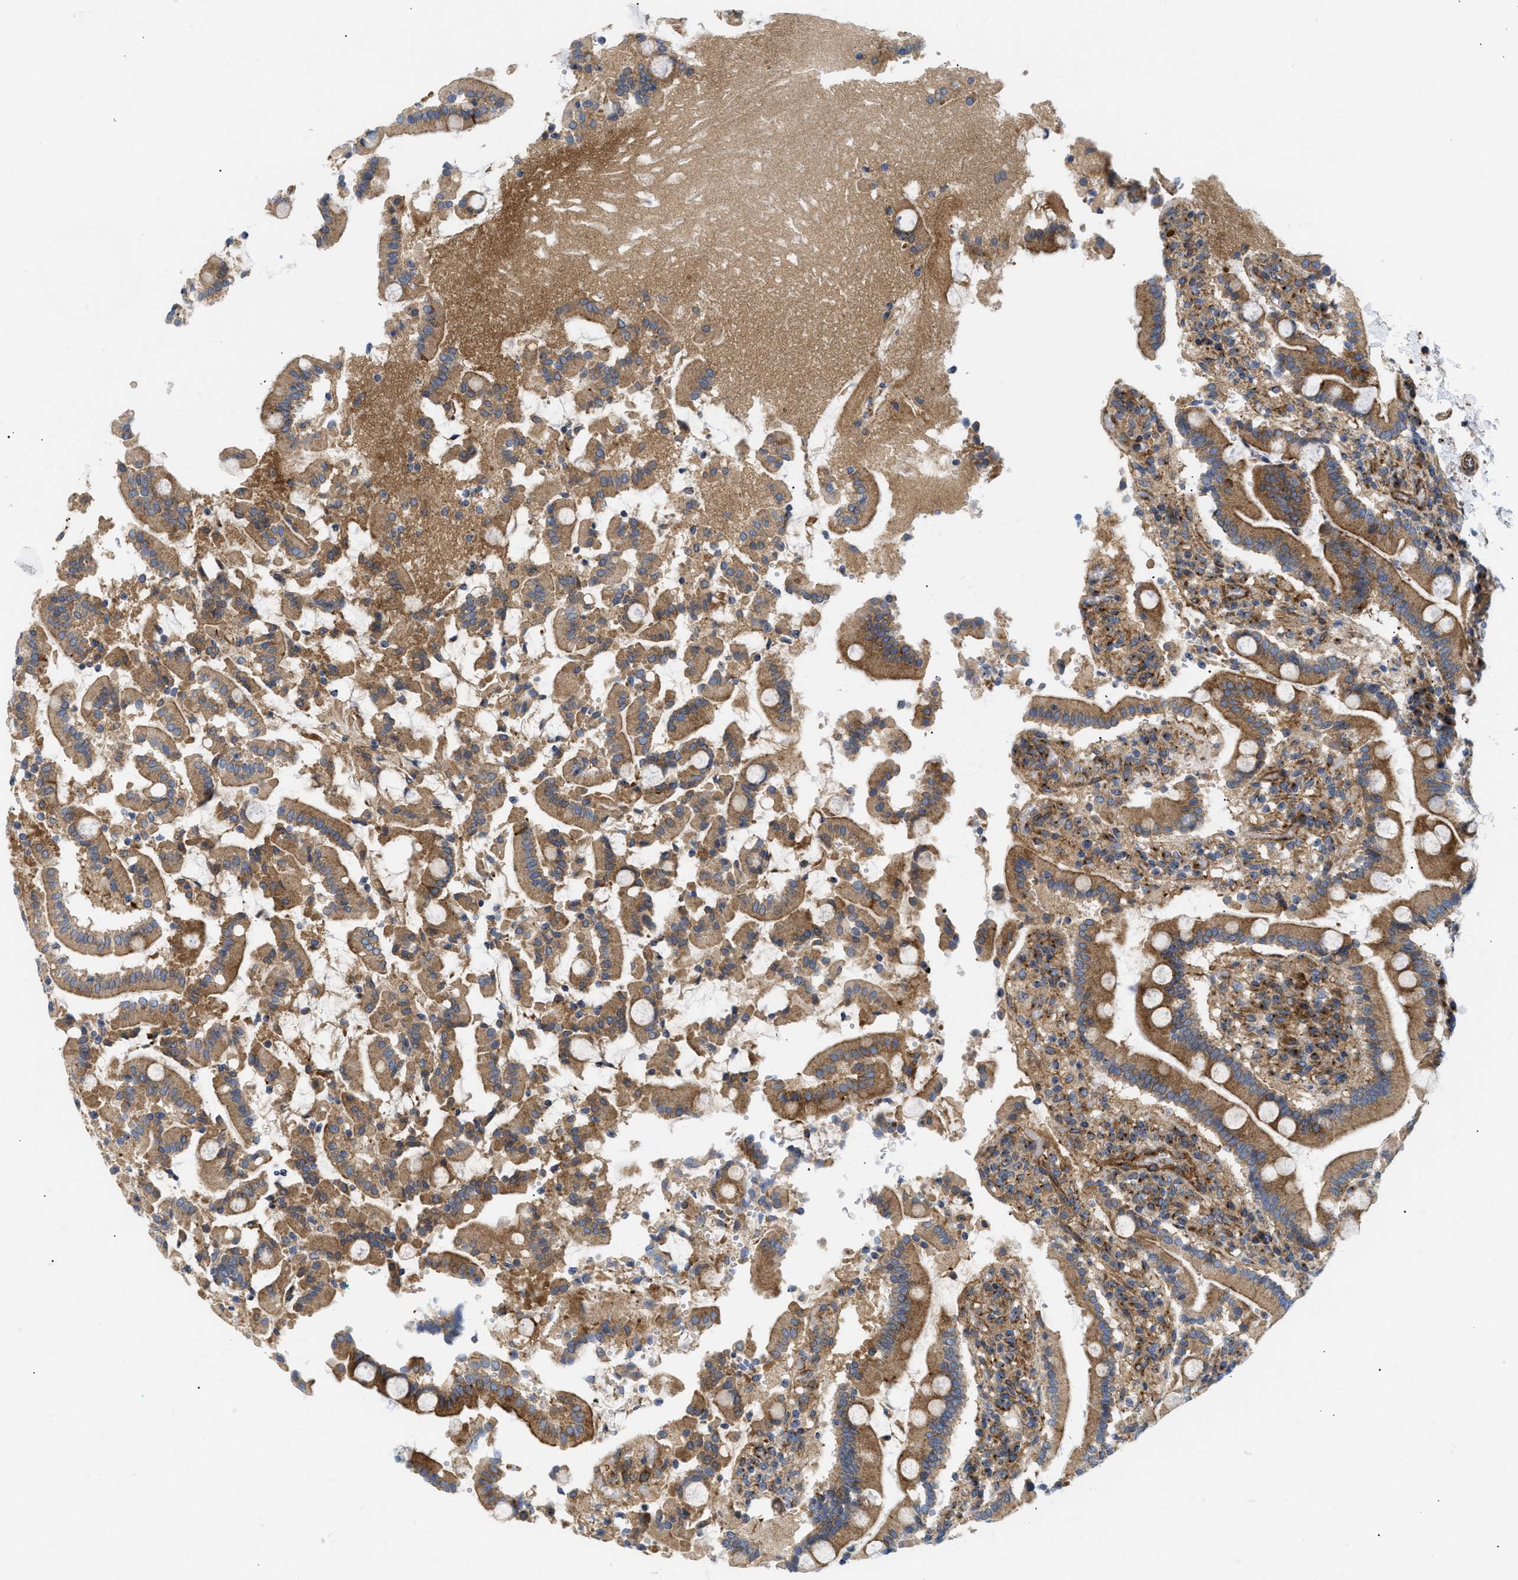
{"staining": {"intensity": "moderate", "quantity": ">75%", "location": "cytoplasmic/membranous"}, "tissue": "duodenum", "cell_type": "Glandular cells", "image_type": "normal", "snomed": [{"axis": "morphology", "description": "Normal tissue, NOS"}, {"axis": "topography", "description": "Small intestine, NOS"}], "caption": "Protein staining of unremarkable duodenum exhibits moderate cytoplasmic/membranous staining in approximately >75% of glandular cells. (Brightfield microscopy of DAB IHC at high magnification).", "gene": "DCTN4", "patient": {"sex": "female", "age": 71}}